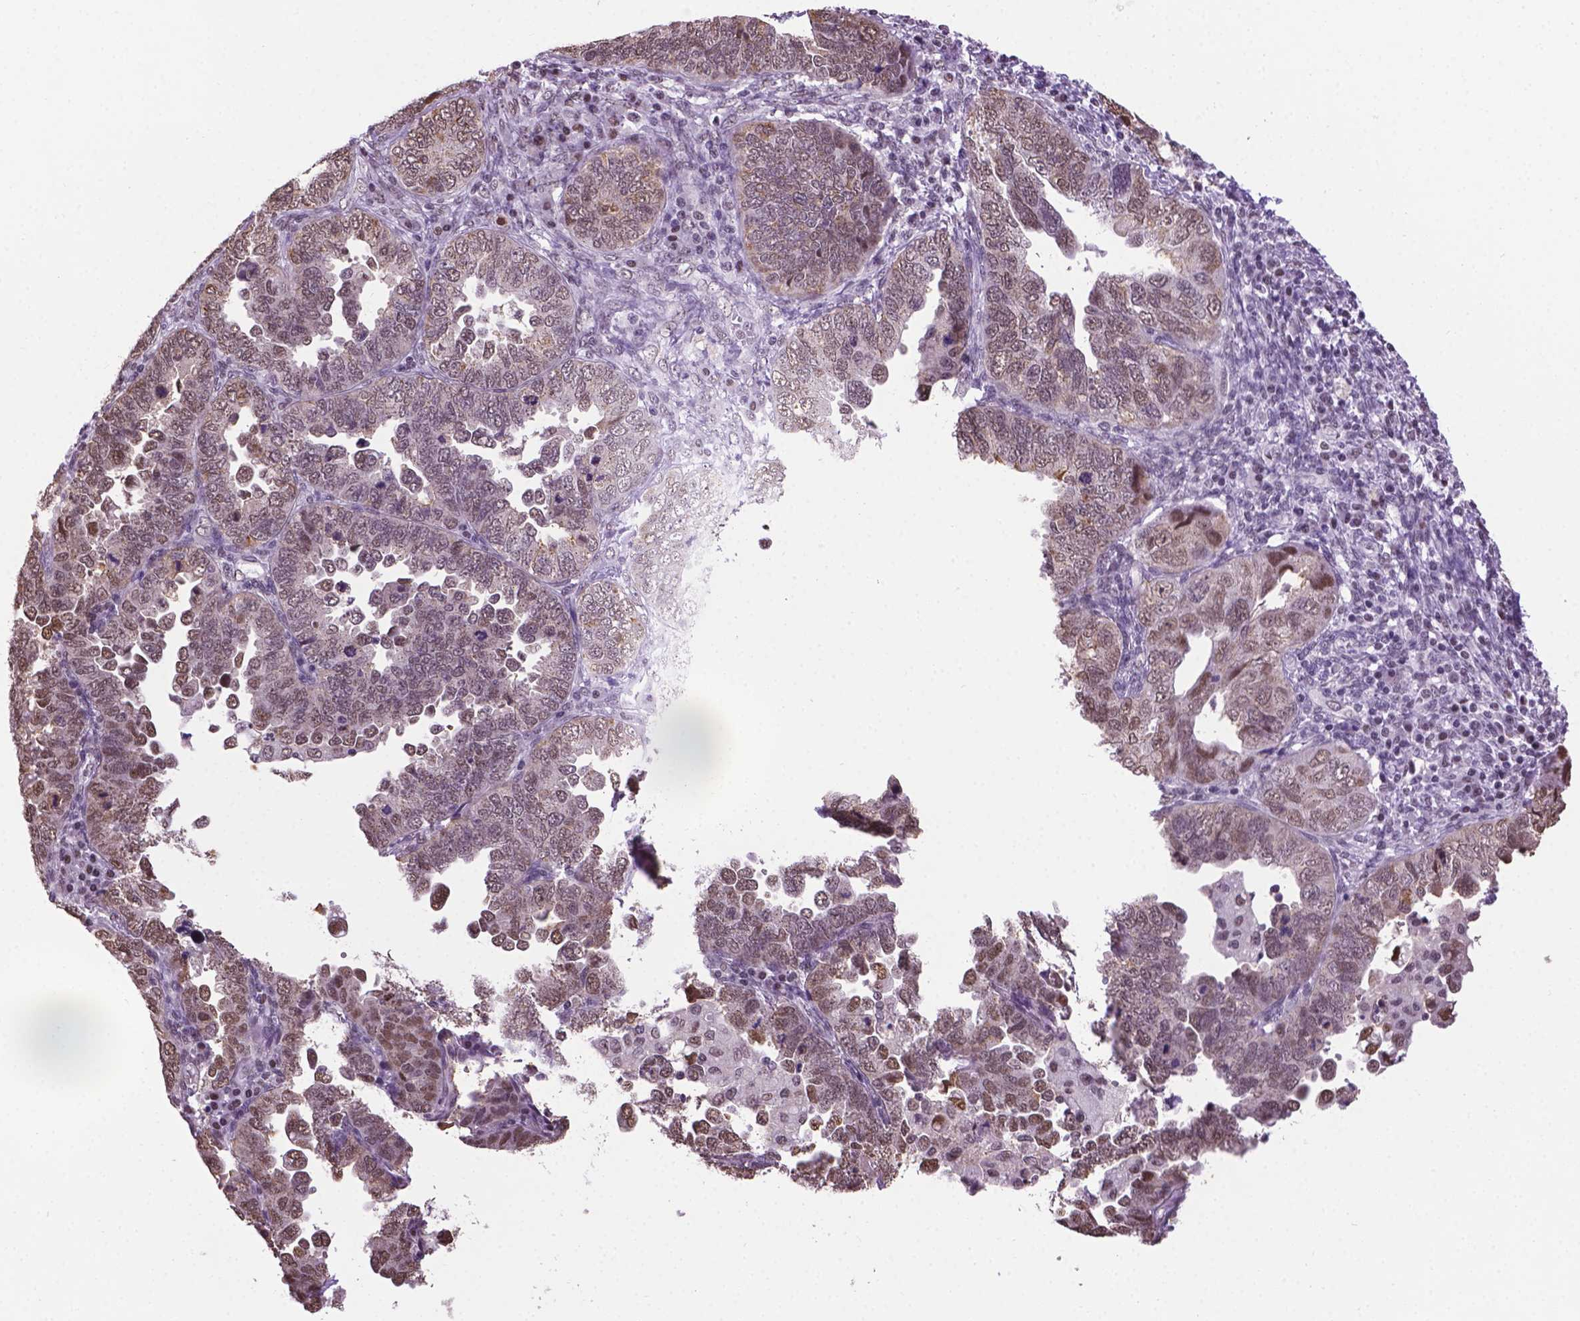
{"staining": {"intensity": "weak", "quantity": ">75%", "location": "nuclear"}, "tissue": "endometrial cancer", "cell_type": "Tumor cells", "image_type": "cancer", "snomed": [{"axis": "morphology", "description": "Adenocarcinoma, NOS"}, {"axis": "topography", "description": "Endometrium"}], "caption": "Weak nuclear expression is seen in about >75% of tumor cells in adenocarcinoma (endometrial). Immunohistochemistry stains the protein of interest in brown and the nuclei are stained blue.", "gene": "ABI2", "patient": {"sex": "female", "age": 79}}